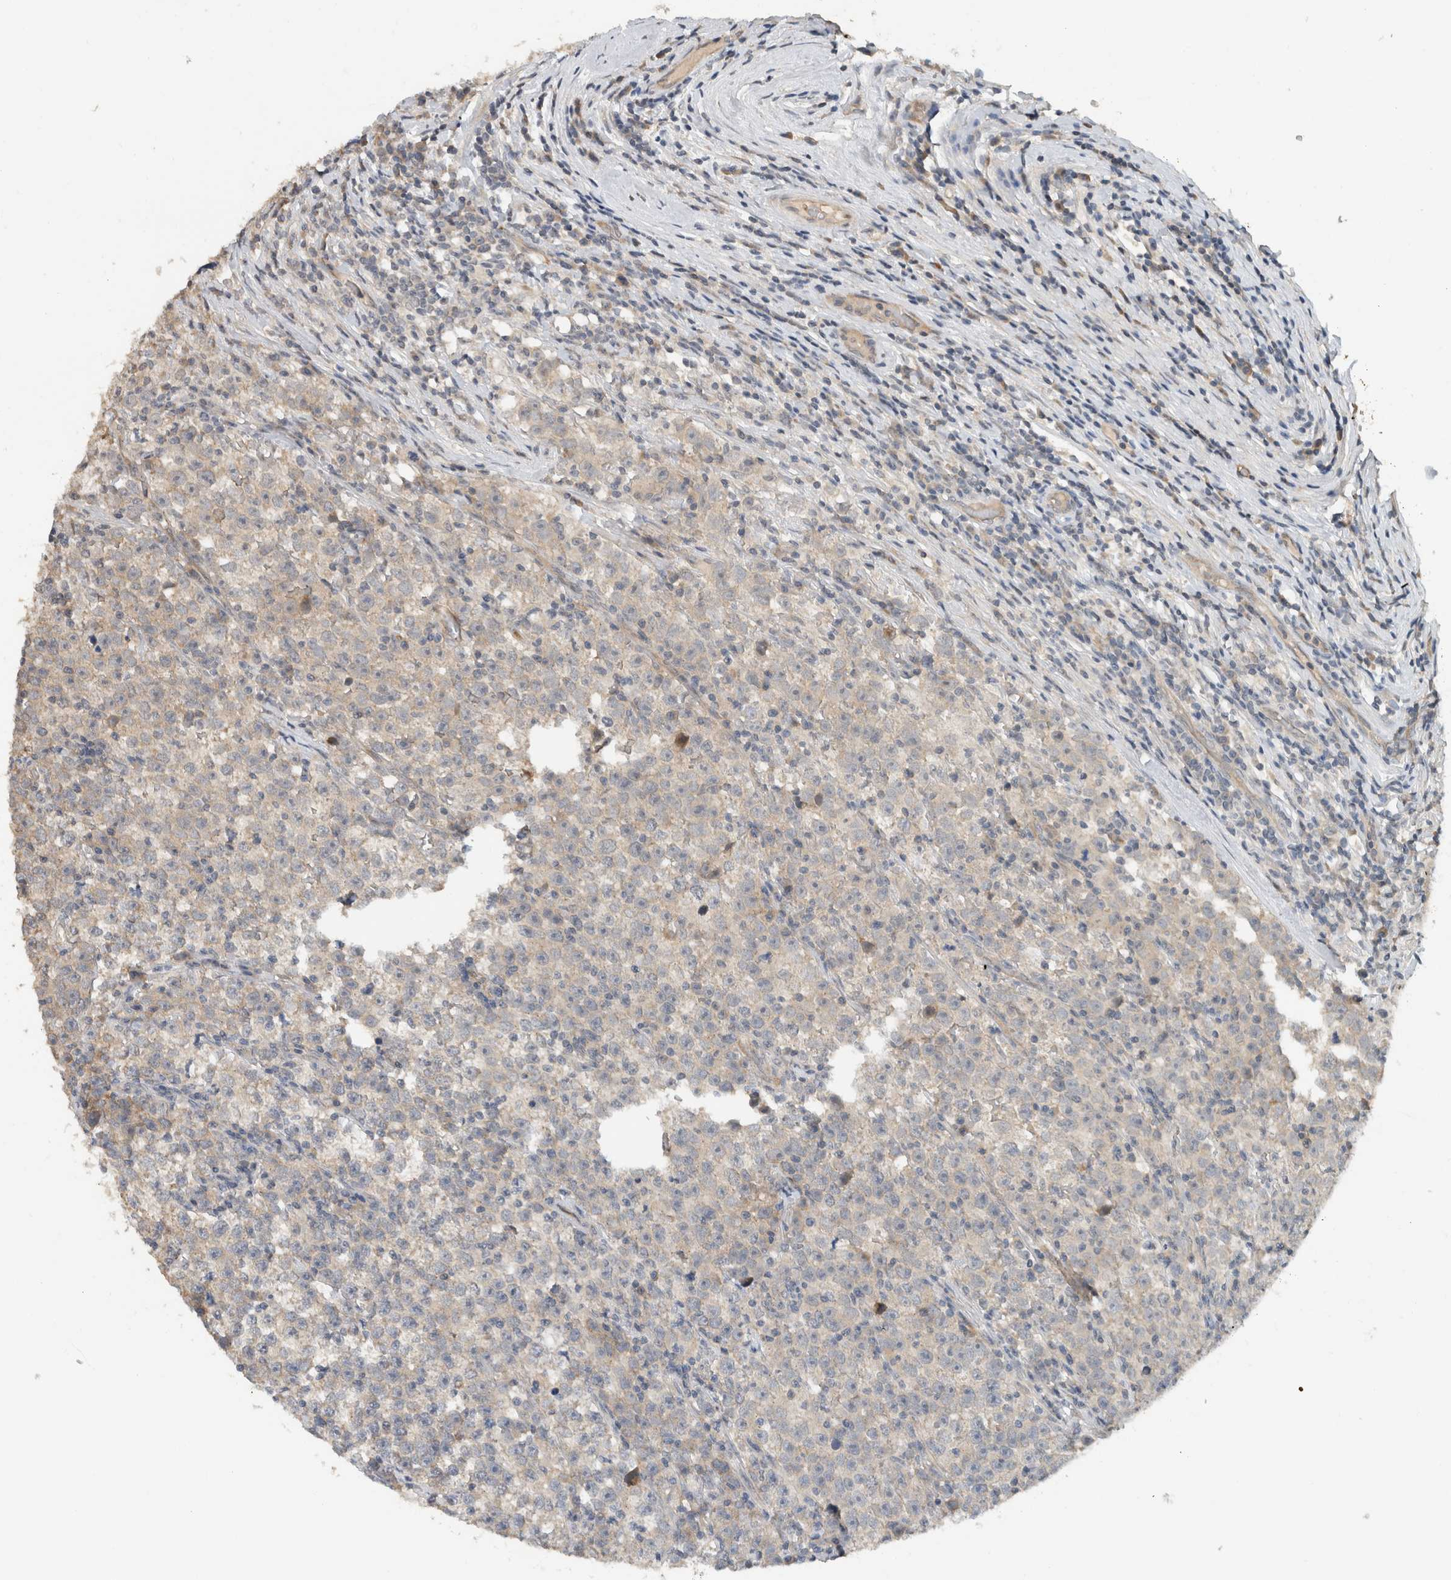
{"staining": {"intensity": "negative", "quantity": "none", "location": "none"}, "tissue": "testis cancer", "cell_type": "Tumor cells", "image_type": "cancer", "snomed": [{"axis": "morphology", "description": "Normal tissue, NOS"}, {"axis": "morphology", "description": "Seminoma, NOS"}, {"axis": "topography", "description": "Testis"}], "caption": "DAB immunohistochemical staining of human seminoma (testis) exhibits no significant positivity in tumor cells.", "gene": "ERCC6L2", "patient": {"sex": "male", "age": 43}}